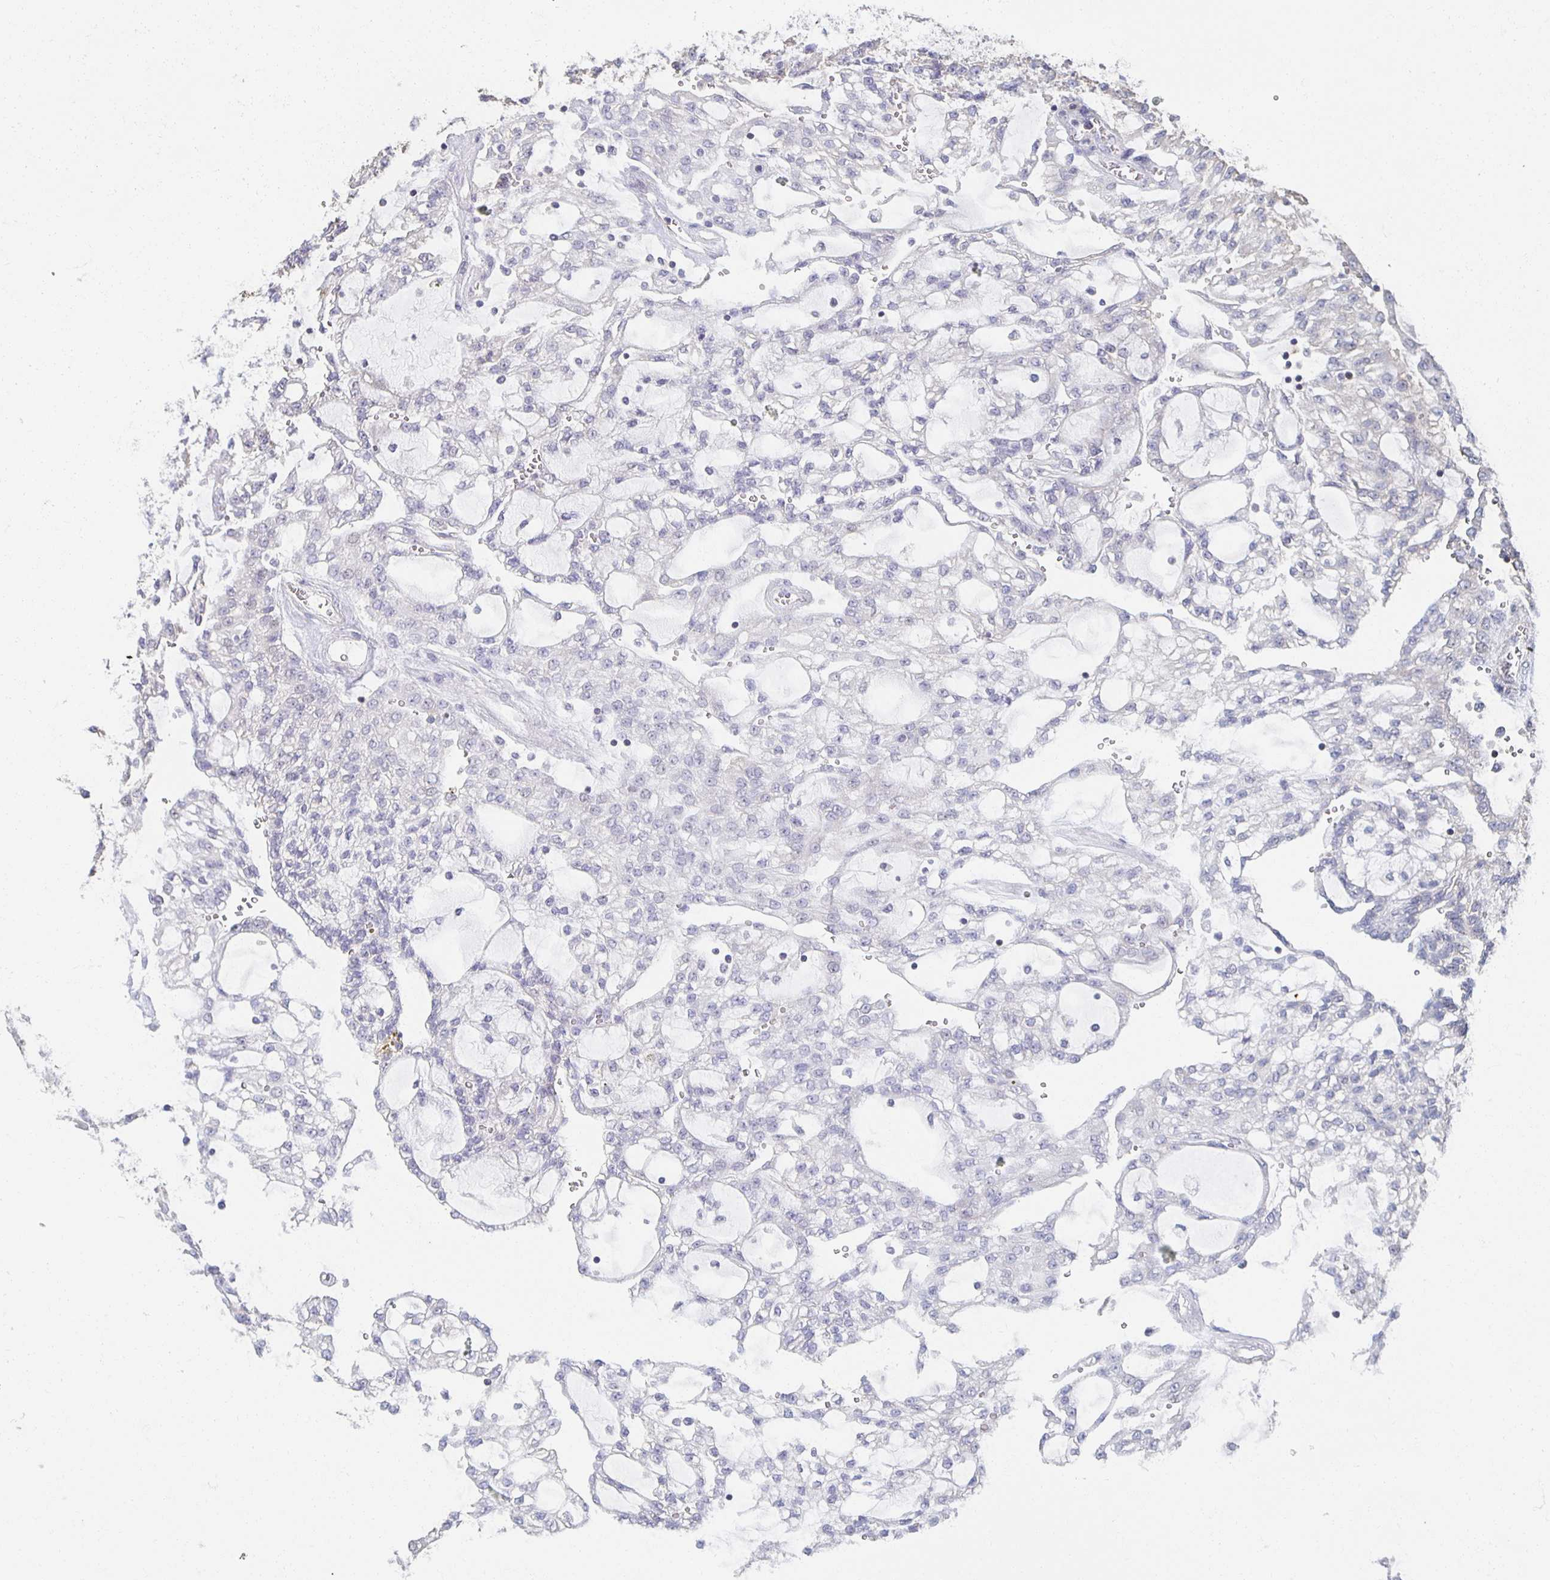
{"staining": {"intensity": "negative", "quantity": "none", "location": "none"}, "tissue": "renal cancer", "cell_type": "Tumor cells", "image_type": "cancer", "snomed": [{"axis": "morphology", "description": "Adenocarcinoma, NOS"}, {"axis": "topography", "description": "Kidney"}], "caption": "Image shows no significant protein expression in tumor cells of renal cancer (adenocarcinoma).", "gene": "ZNF692", "patient": {"sex": "male", "age": 63}}